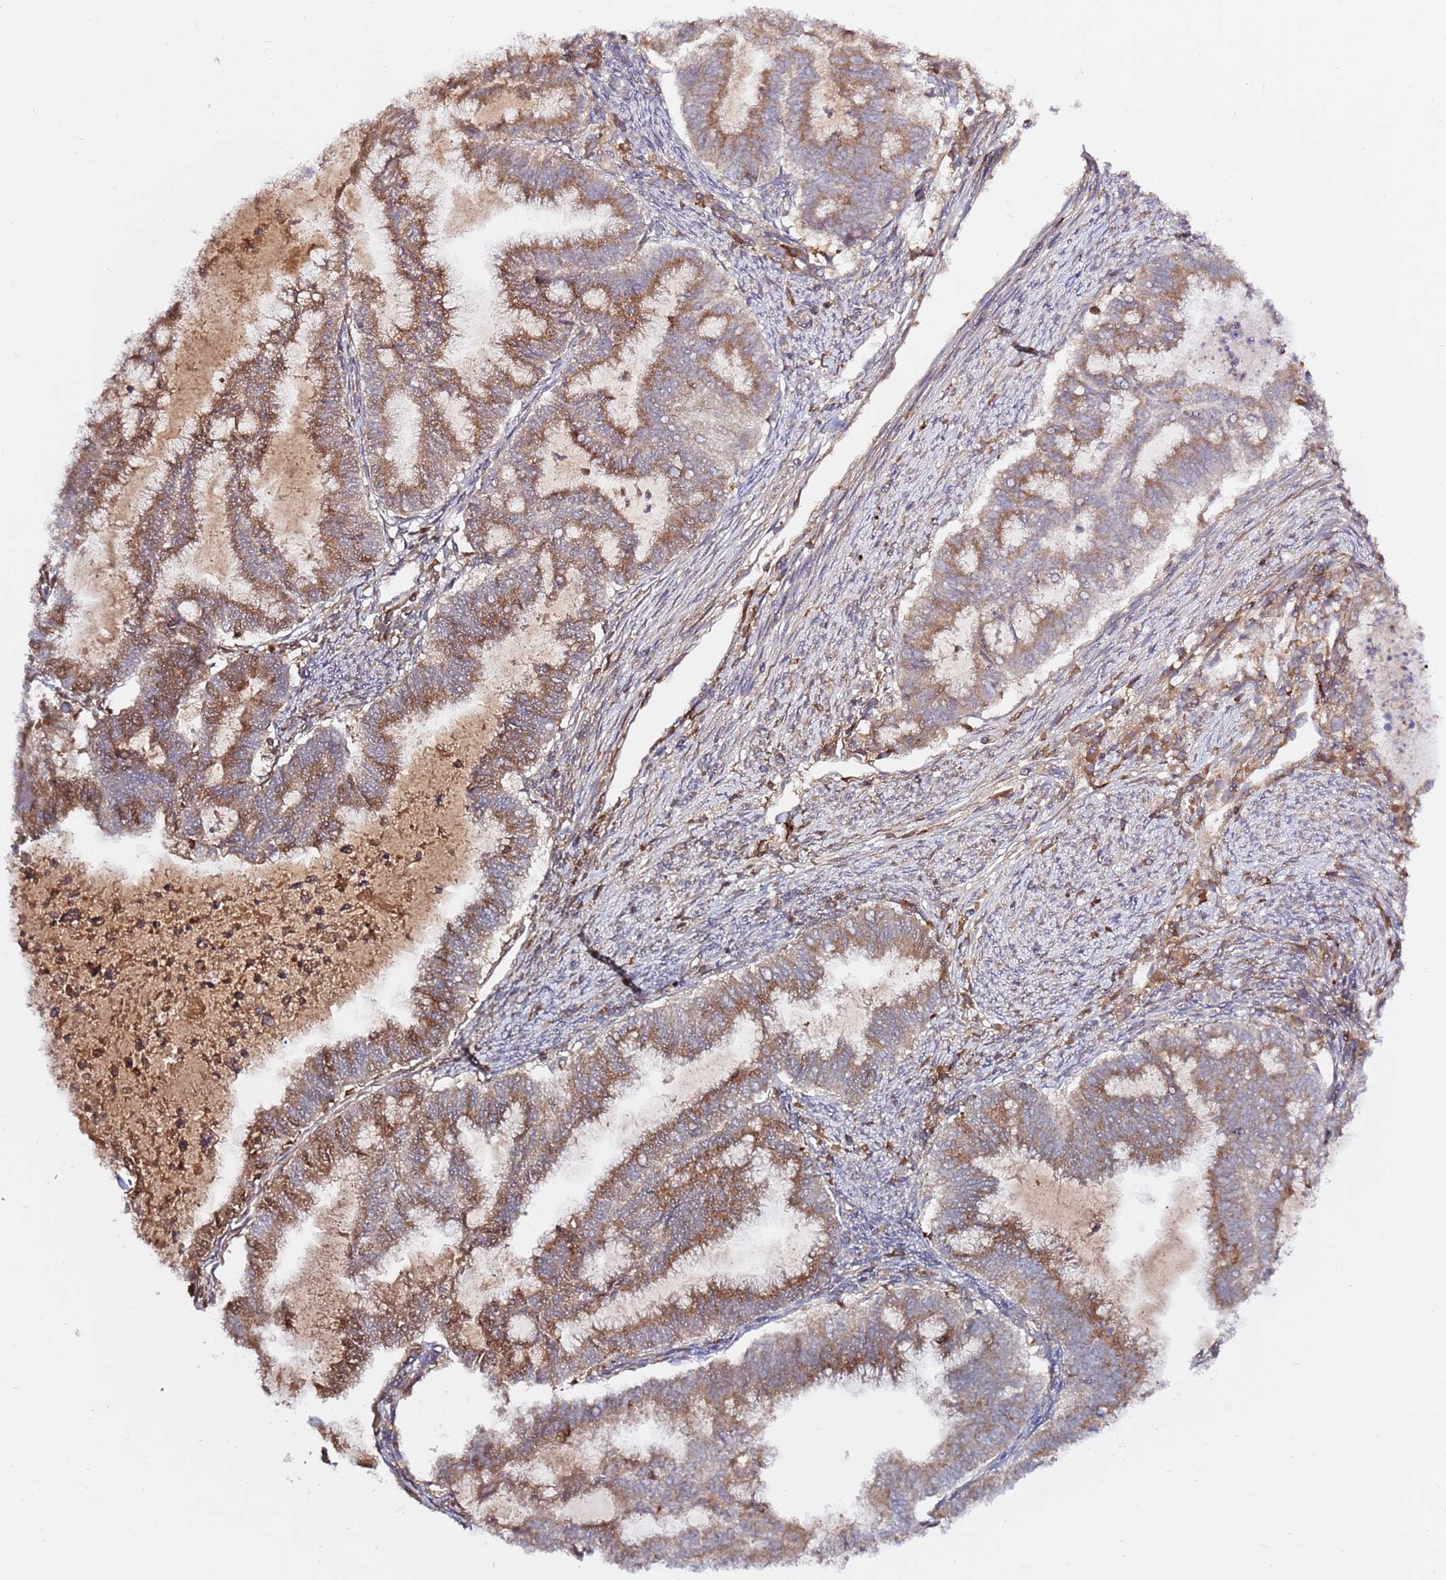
{"staining": {"intensity": "moderate", "quantity": "25%-75%", "location": "cytoplasmic/membranous"}, "tissue": "endometrial cancer", "cell_type": "Tumor cells", "image_type": "cancer", "snomed": [{"axis": "morphology", "description": "Adenocarcinoma, NOS"}, {"axis": "topography", "description": "Endometrium"}], "caption": "Immunohistochemical staining of human adenocarcinoma (endometrial) exhibits moderate cytoplasmic/membranous protein positivity in about 25%-75% of tumor cells.", "gene": "ZNF624", "patient": {"sex": "female", "age": 79}}